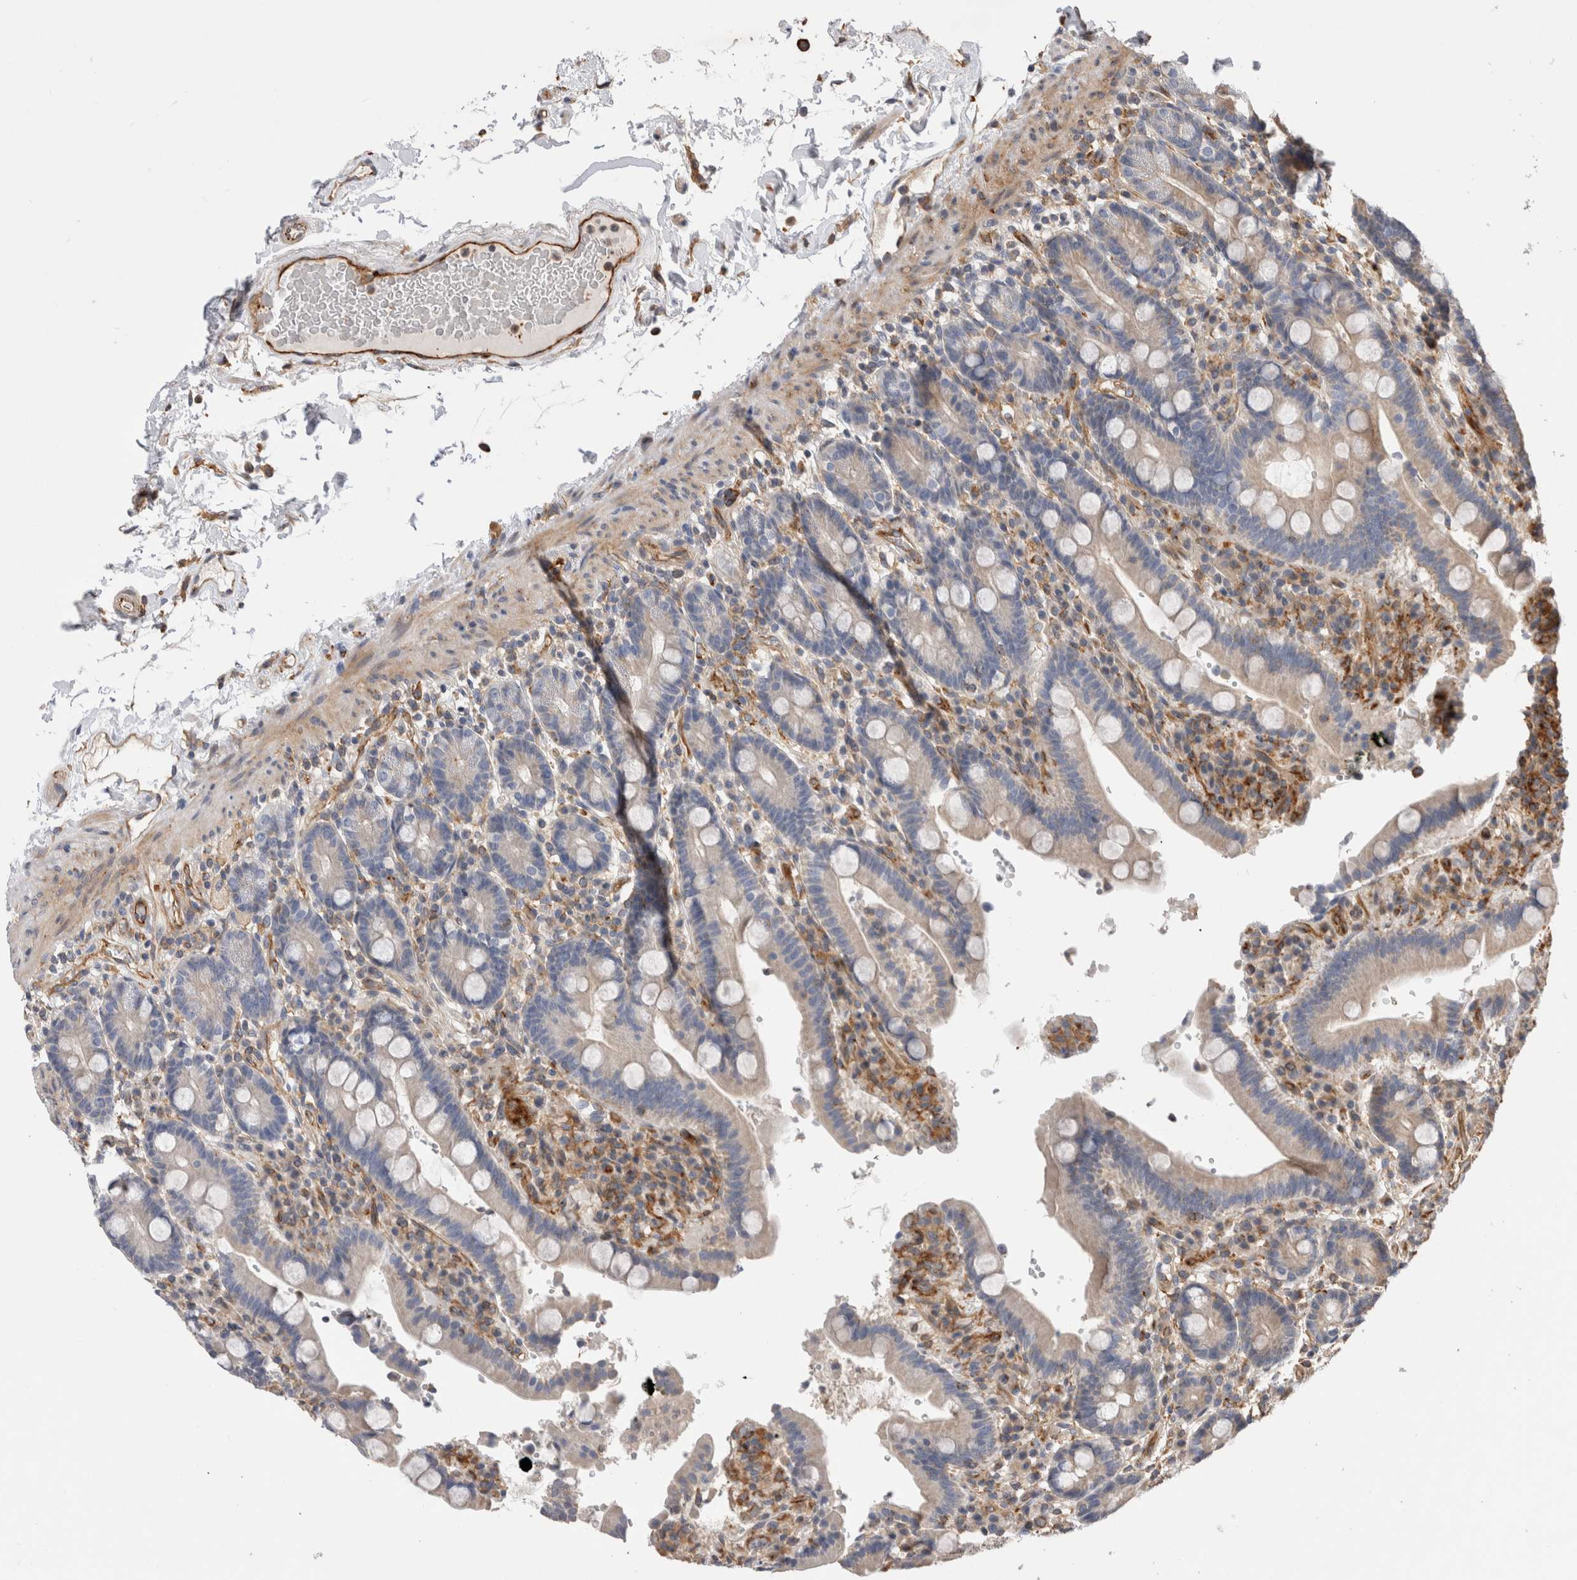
{"staining": {"intensity": "negative", "quantity": "none", "location": "none"}, "tissue": "duodenum", "cell_type": "Glandular cells", "image_type": "normal", "snomed": [{"axis": "morphology", "description": "Normal tissue, NOS"}, {"axis": "topography", "description": "Small intestine, NOS"}], "caption": "The immunohistochemistry (IHC) photomicrograph has no significant staining in glandular cells of duodenum. (DAB immunohistochemistry (IHC) with hematoxylin counter stain).", "gene": "BNIP2", "patient": {"sex": "female", "age": 71}}